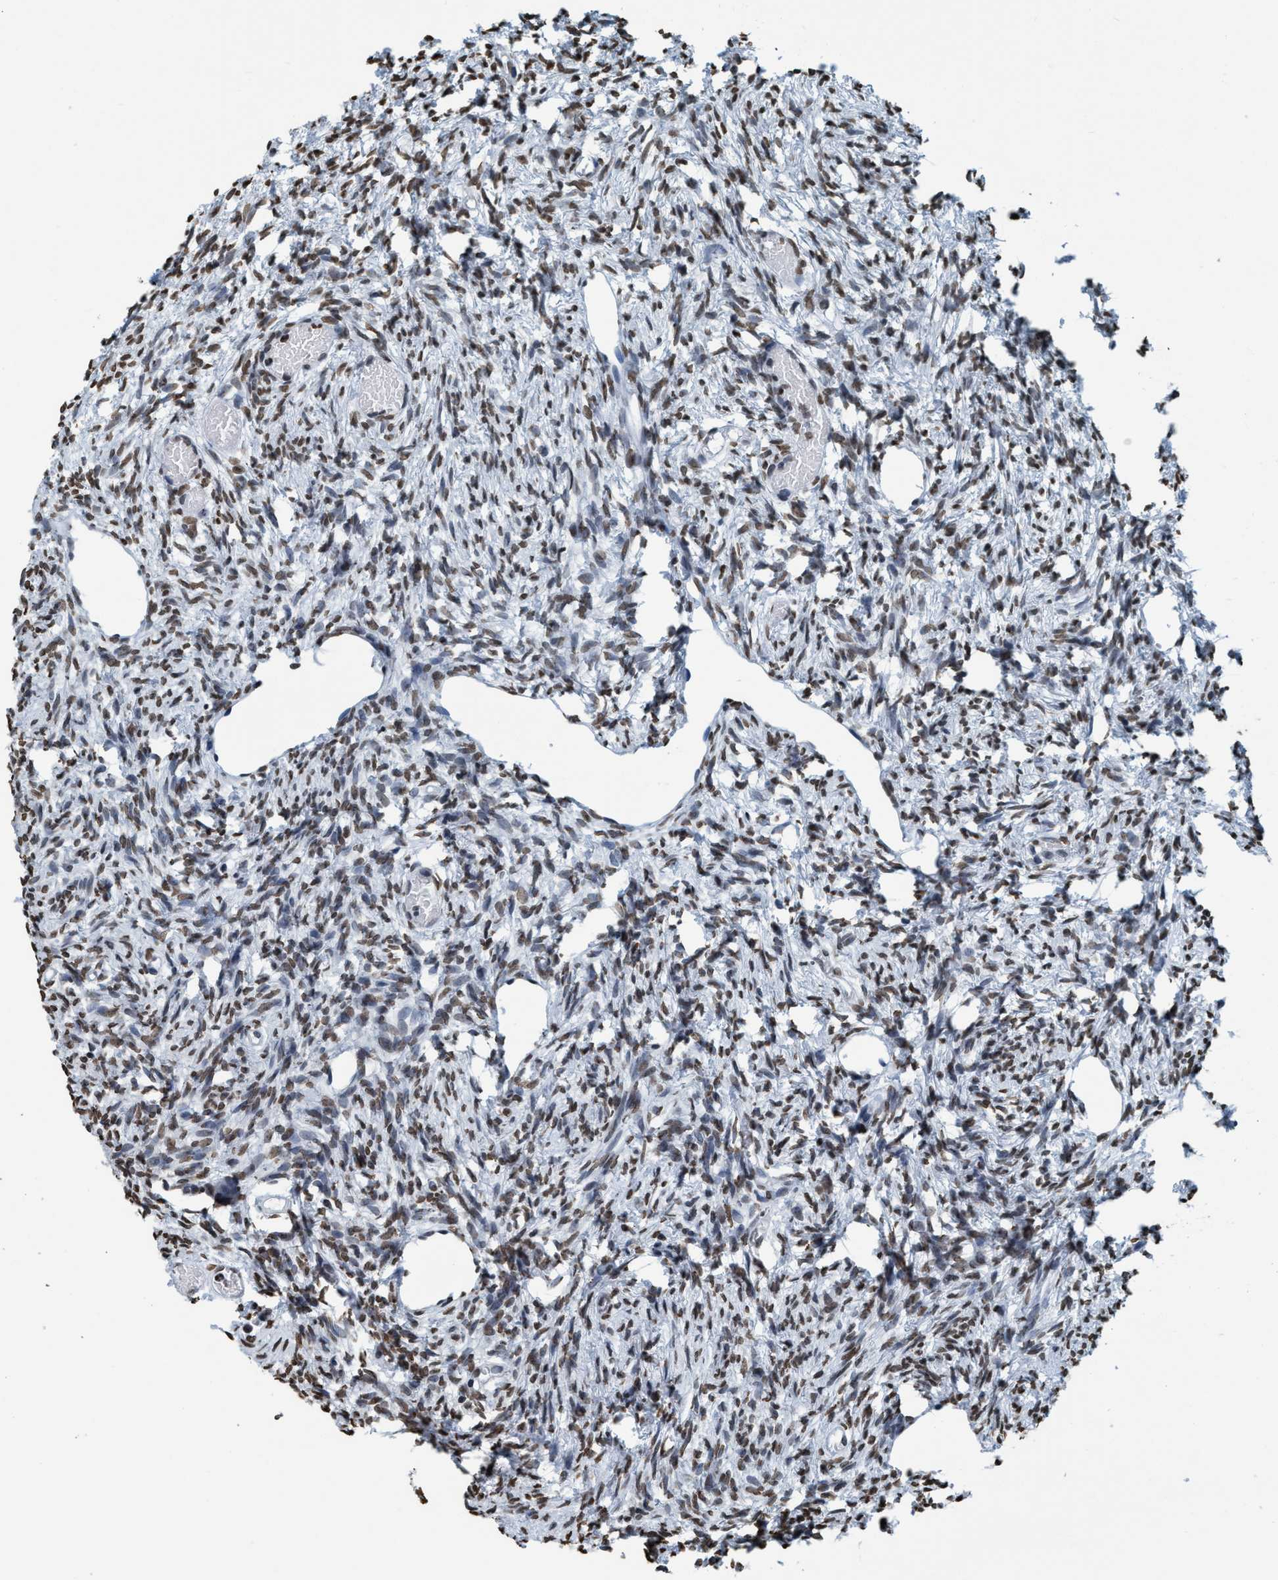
{"staining": {"intensity": "negative", "quantity": "none", "location": "none"}, "tissue": "ovary", "cell_type": "Follicle cells", "image_type": "normal", "snomed": [{"axis": "morphology", "description": "Normal tissue, NOS"}, {"axis": "topography", "description": "Ovary"}], "caption": "Immunohistochemistry (IHC) histopathology image of unremarkable ovary: human ovary stained with DAB displays no significant protein positivity in follicle cells.", "gene": "CCNE2", "patient": {"sex": "female", "age": 33}}